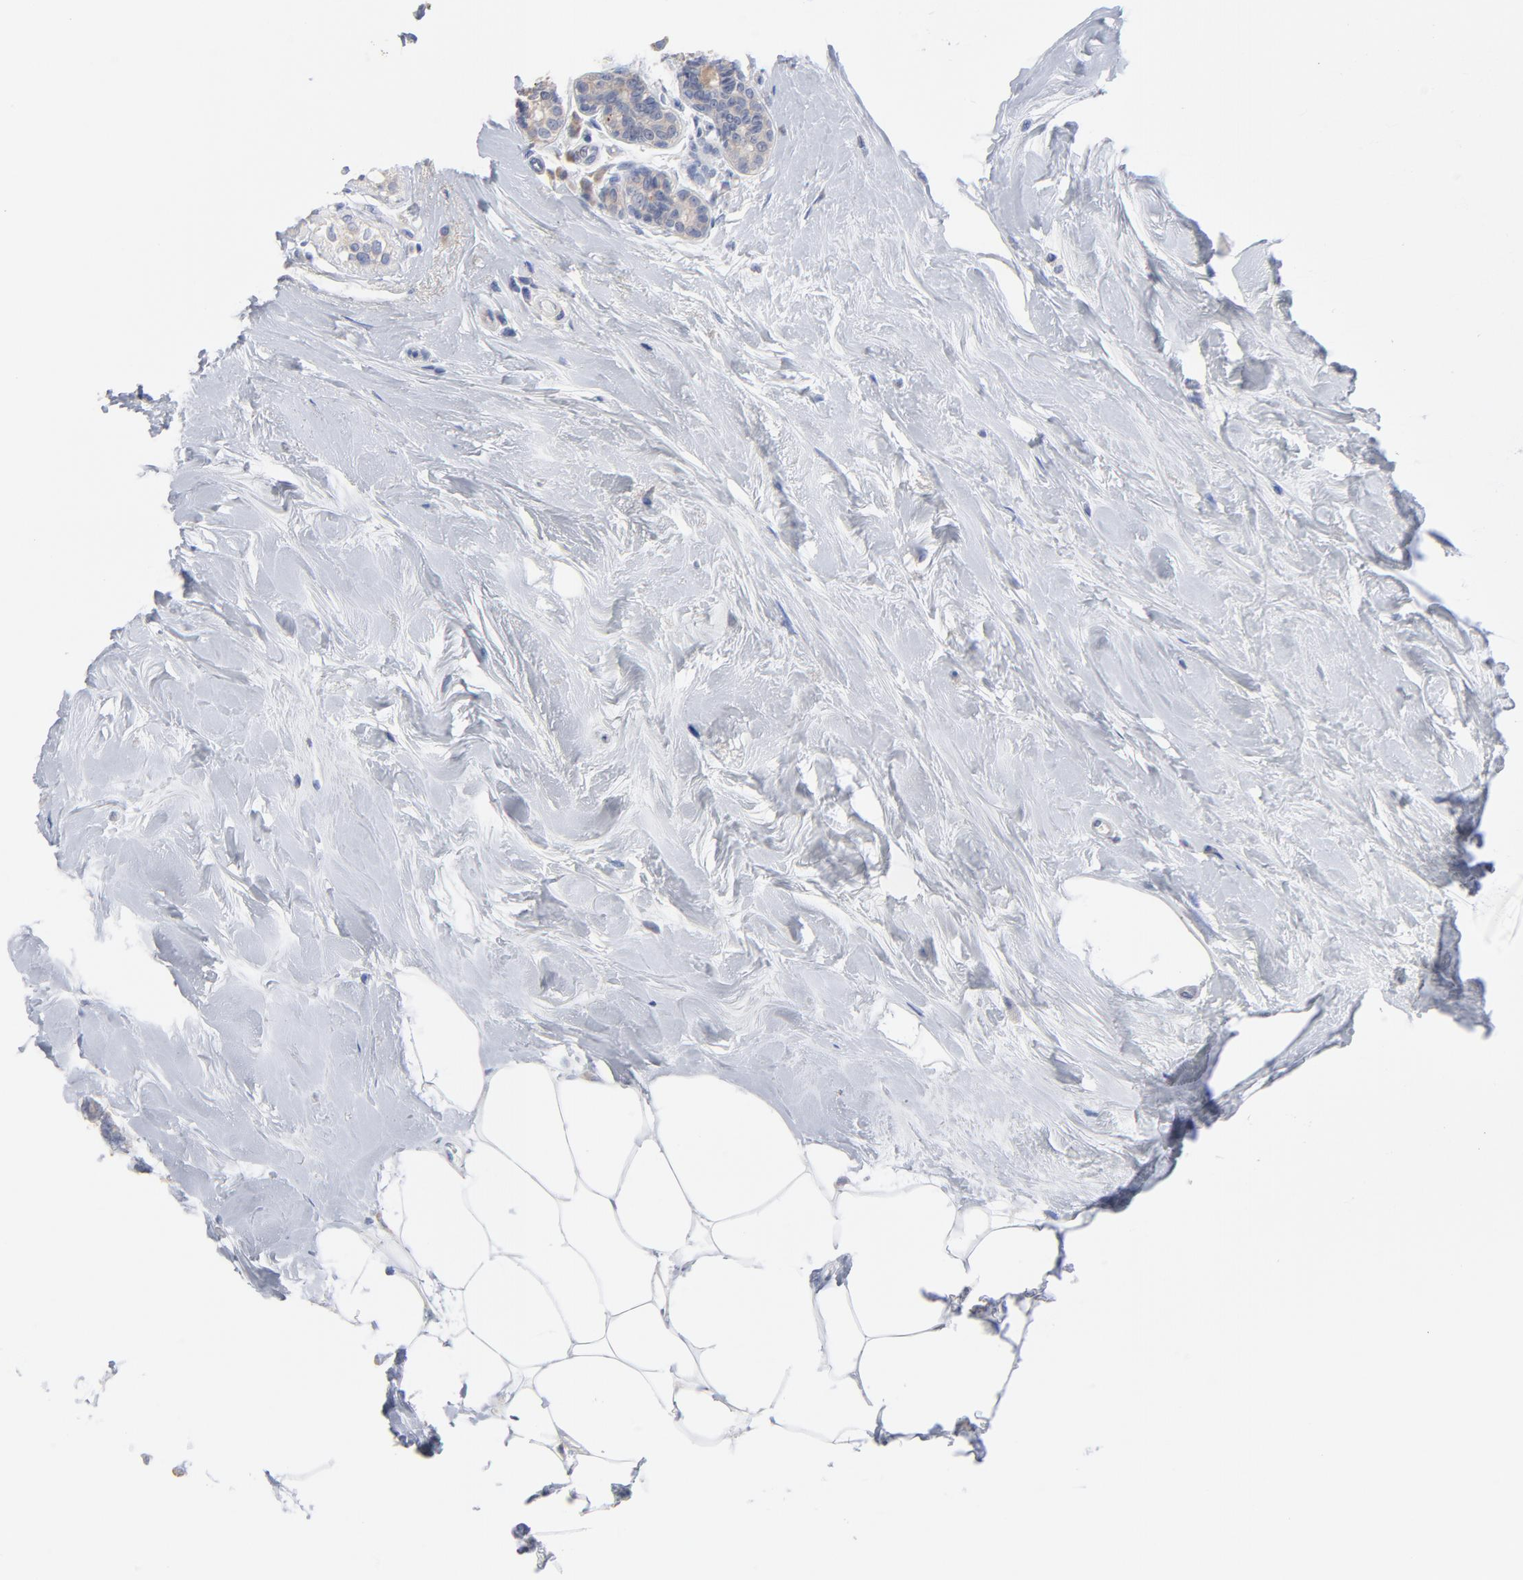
{"staining": {"intensity": "moderate", "quantity": ">75%", "location": "cytoplasmic/membranous"}, "tissue": "breast cancer", "cell_type": "Tumor cells", "image_type": "cancer", "snomed": [{"axis": "morphology", "description": "Duct carcinoma"}, {"axis": "topography", "description": "Breast"}], "caption": "A photomicrograph of human infiltrating ductal carcinoma (breast) stained for a protein shows moderate cytoplasmic/membranous brown staining in tumor cells. (brown staining indicates protein expression, while blue staining denotes nuclei).", "gene": "CPE", "patient": {"sex": "female", "age": 51}}